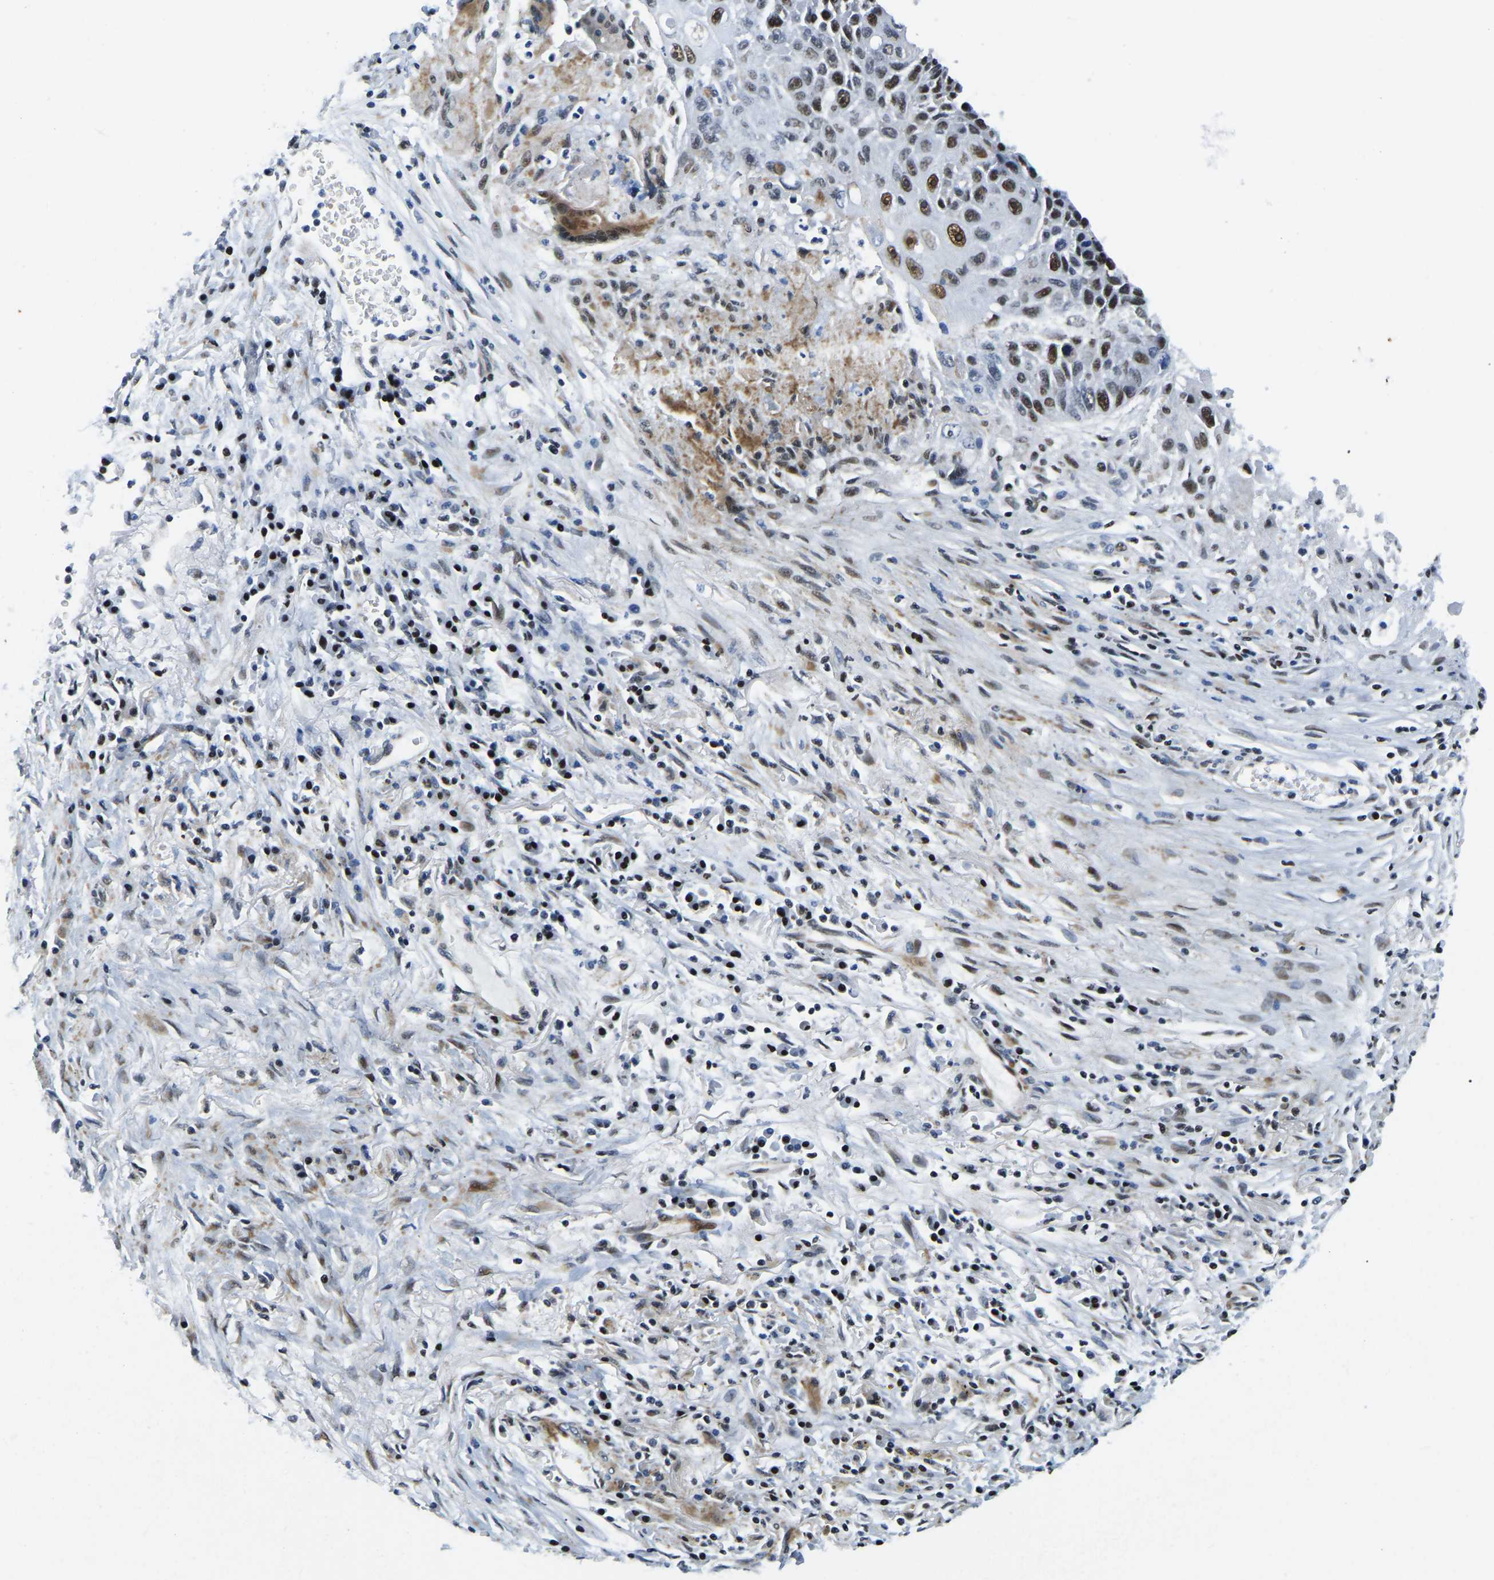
{"staining": {"intensity": "moderate", "quantity": ">75%", "location": "nuclear"}, "tissue": "lung cancer", "cell_type": "Tumor cells", "image_type": "cancer", "snomed": [{"axis": "morphology", "description": "Squamous cell carcinoma, NOS"}, {"axis": "topography", "description": "Lung"}], "caption": "Lung cancer was stained to show a protein in brown. There is medium levels of moderate nuclear staining in approximately >75% of tumor cells.", "gene": "UBA1", "patient": {"sex": "male", "age": 61}}